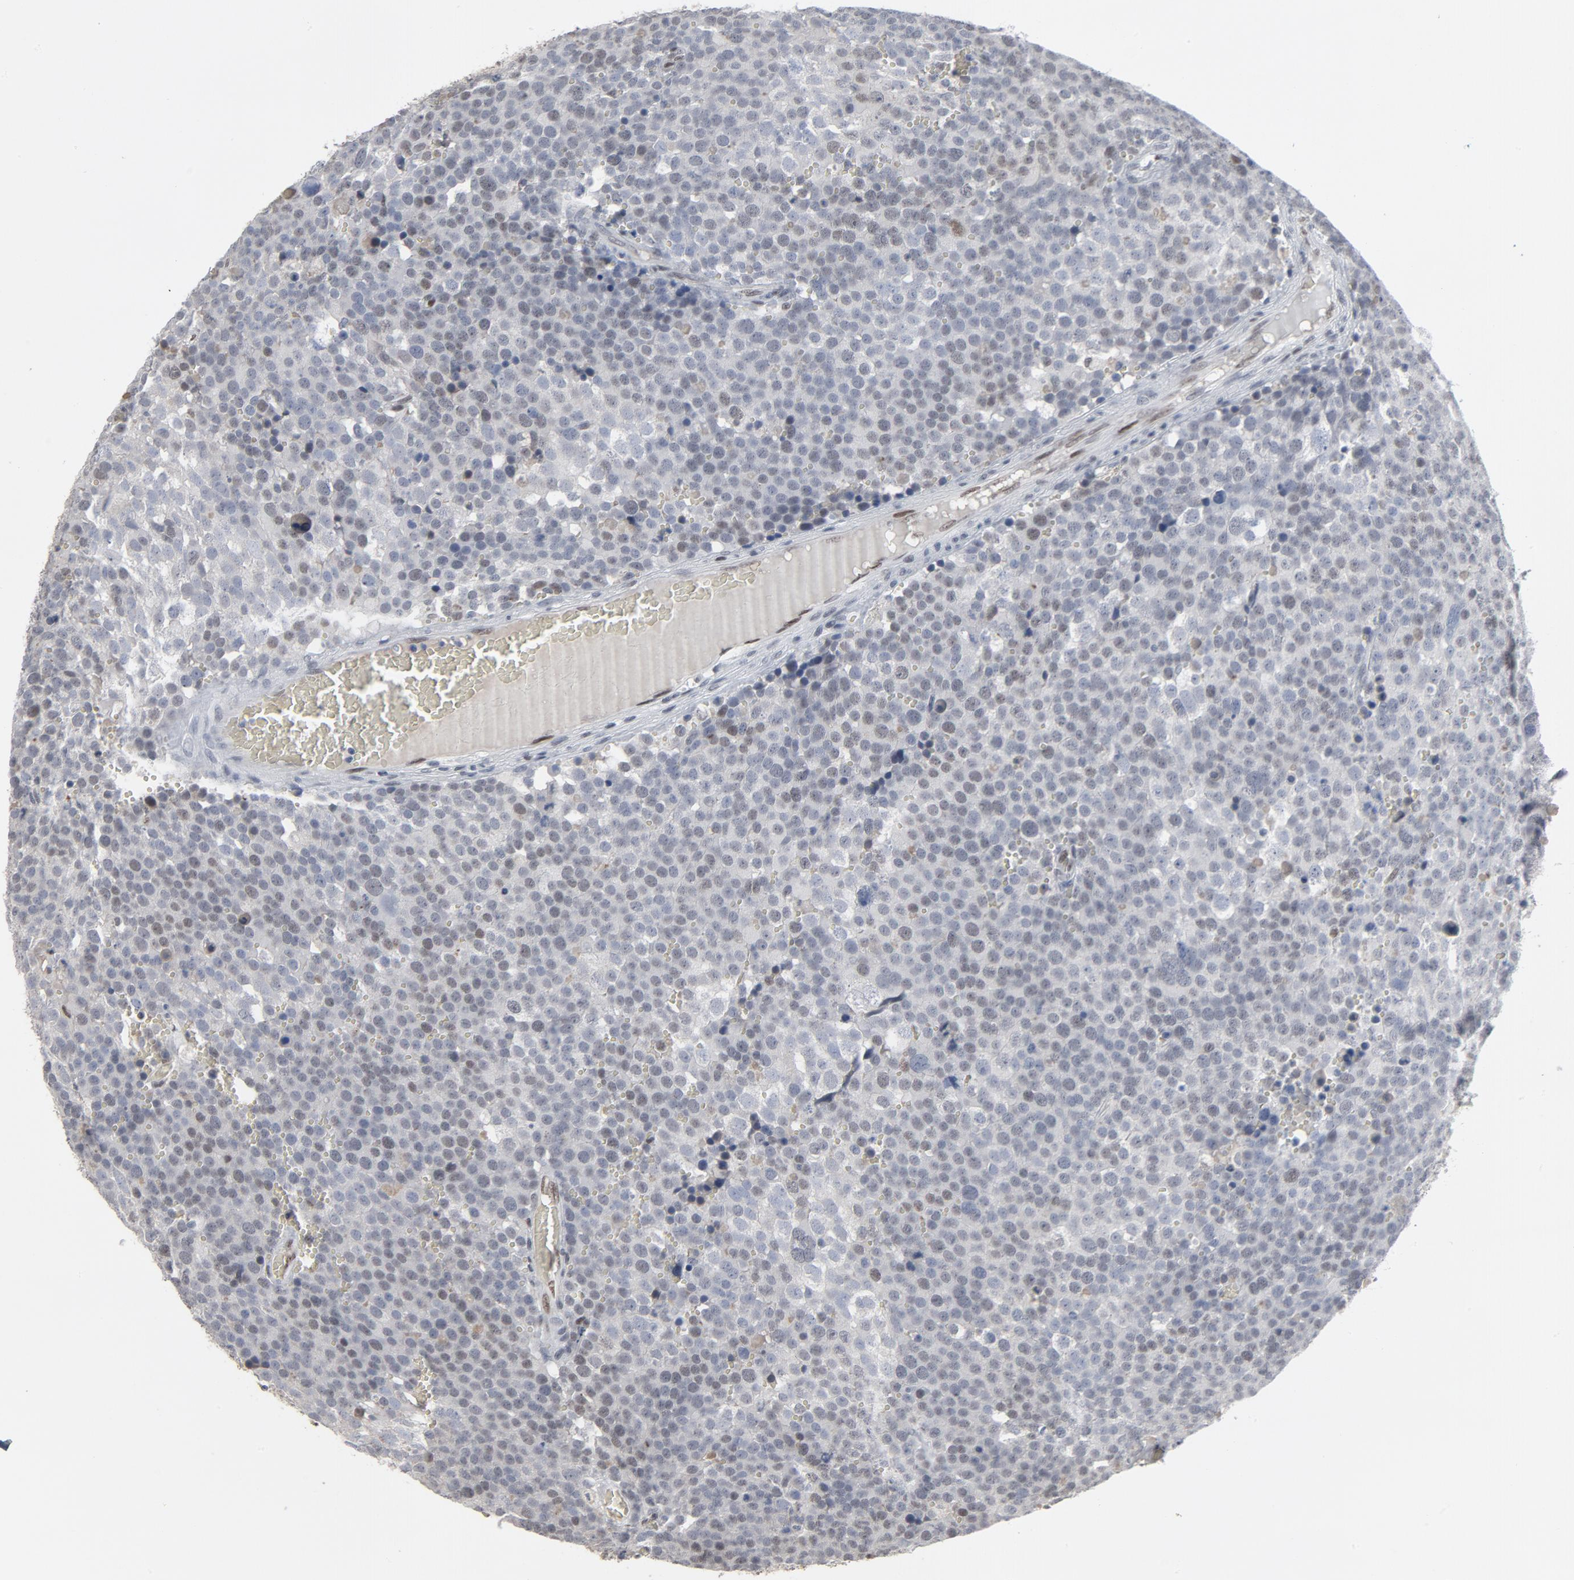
{"staining": {"intensity": "negative", "quantity": "none", "location": "none"}, "tissue": "testis cancer", "cell_type": "Tumor cells", "image_type": "cancer", "snomed": [{"axis": "morphology", "description": "Seminoma, NOS"}, {"axis": "topography", "description": "Testis"}], "caption": "Human testis cancer (seminoma) stained for a protein using IHC demonstrates no expression in tumor cells.", "gene": "ATF7", "patient": {"sex": "male", "age": 71}}